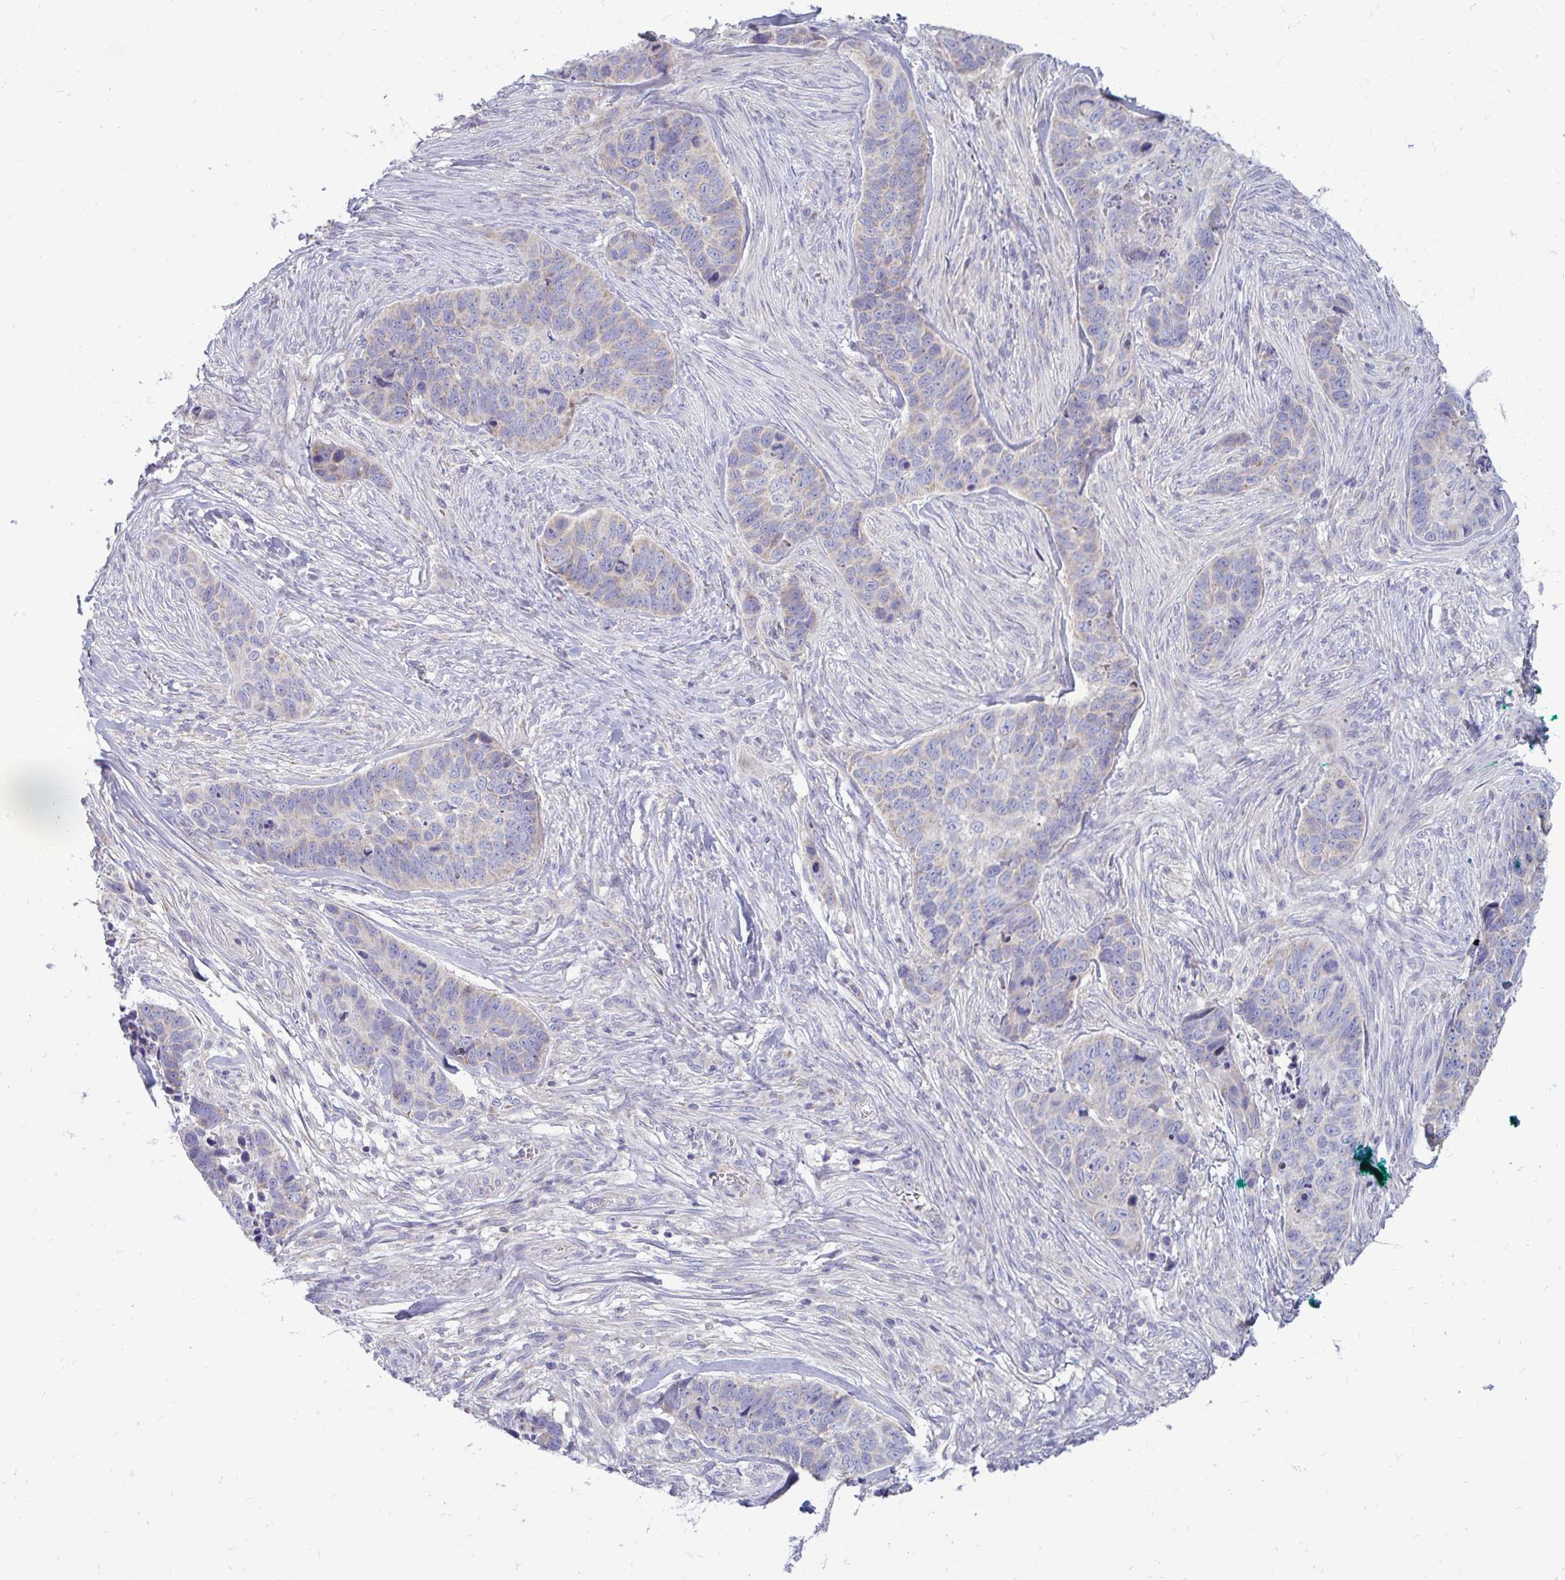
{"staining": {"intensity": "negative", "quantity": "none", "location": "none"}, "tissue": "skin cancer", "cell_type": "Tumor cells", "image_type": "cancer", "snomed": [{"axis": "morphology", "description": "Basal cell carcinoma"}, {"axis": "topography", "description": "Skin"}], "caption": "Tumor cells show no significant expression in skin cancer (basal cell carcinoma).", "gene": "OR10R2", "patient": {"sex": "female", "age": 82}}